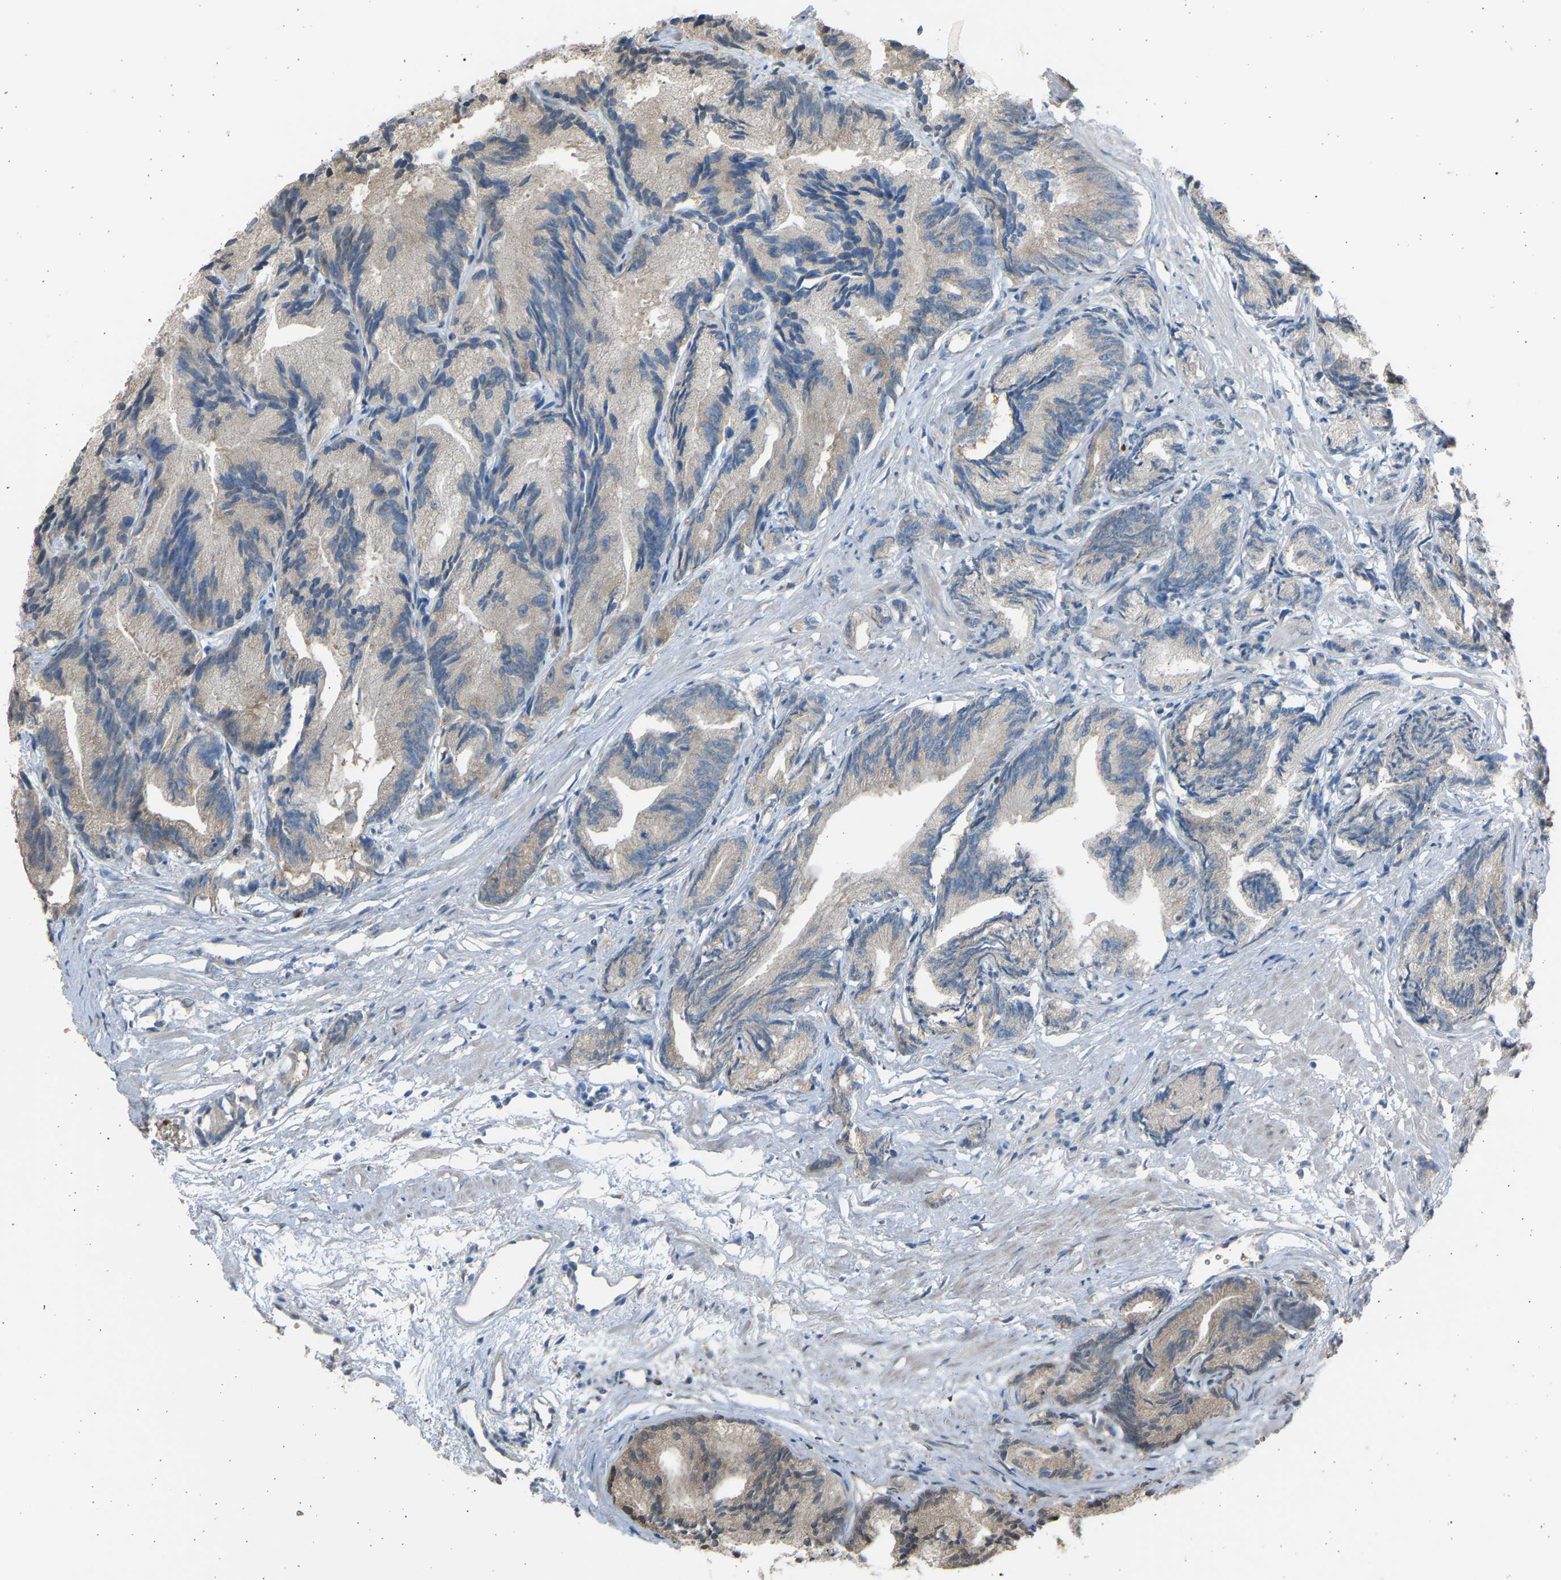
{"staining": {"intensity": "weak", "quantity": "25%-75%", "location": "cytoplasmic/membranous"}, "tissue": "prostate cancer", "cell_type": "Tumor cells", "image_type": "cancer", "snomed": [{"axis": "morphology", "description": "Adenocarcinoma, Low grade"}, {"axis": "topography", "description": "Prostate"}], "caption": "Immunohistochemical staining of human prostate low-grade adenocarcinoma shows low levels of weak cytoplasmic/membranous protein positivity in about 25%-75% of tumor cells. (DAB (3,3'-diaminobenzidine) IHC, brown staining for protein, blue staining for nuclei).", "gene": "BIRC2", "patient": {"sex": "male", "age": 89}}